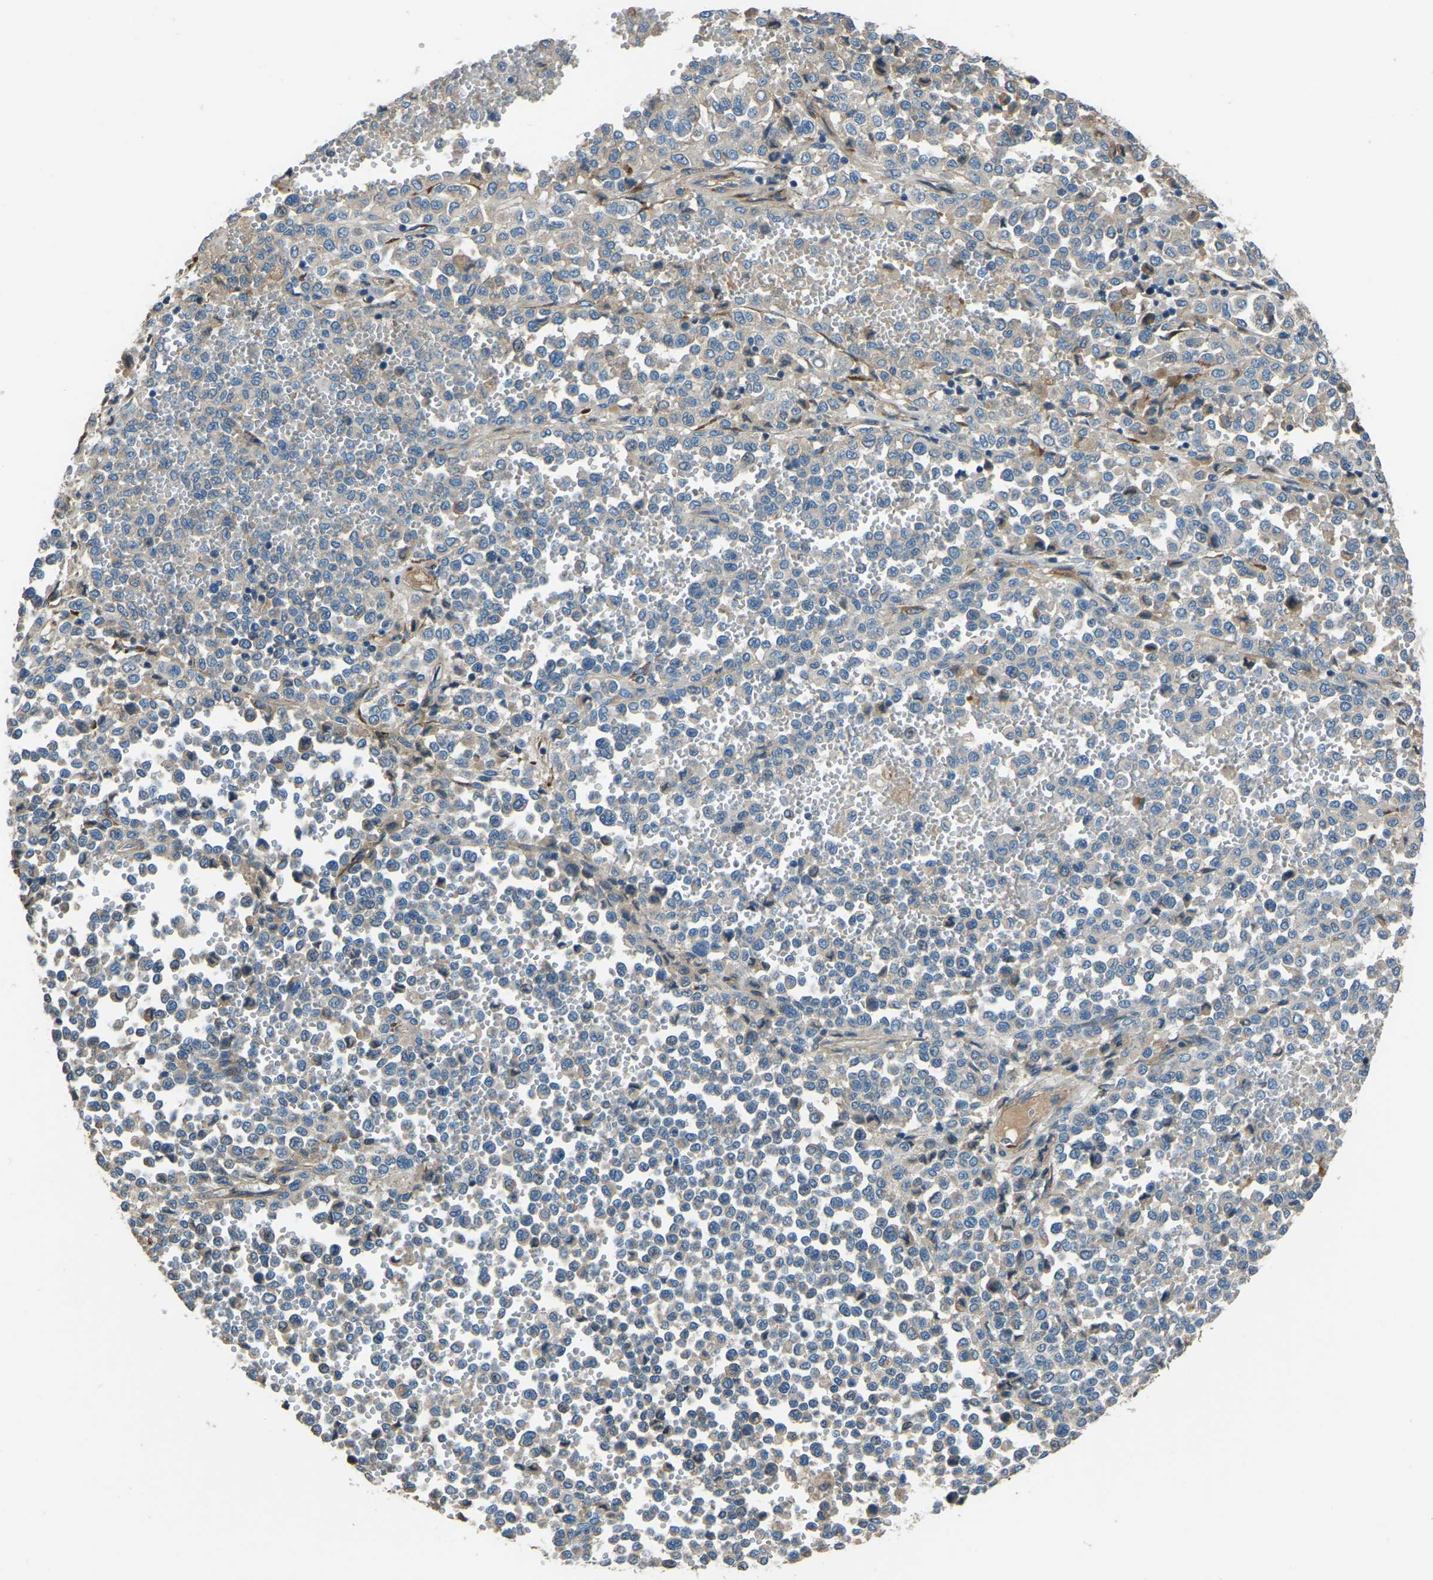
{"staining": {"intensity": "negative", "quantity": "none", "location": "none"}, "tissue": "melanoma", "cell_type": "Tumor cells", "image_type": "cancer", "snomed": [{"axis": "morphology", "description": "Malignant melanoma, Metastatic site"}, {"axis": "topography", "description": "Pancreas"}], "caption": "Immunohistochemistry photomicrograph of malignant melanoma (metastatic site) stained for a protein (brown), which shows no positivity in tumor cells.", "gene": "COL3A1", "patient": {"sex": "female", "age": 30}}